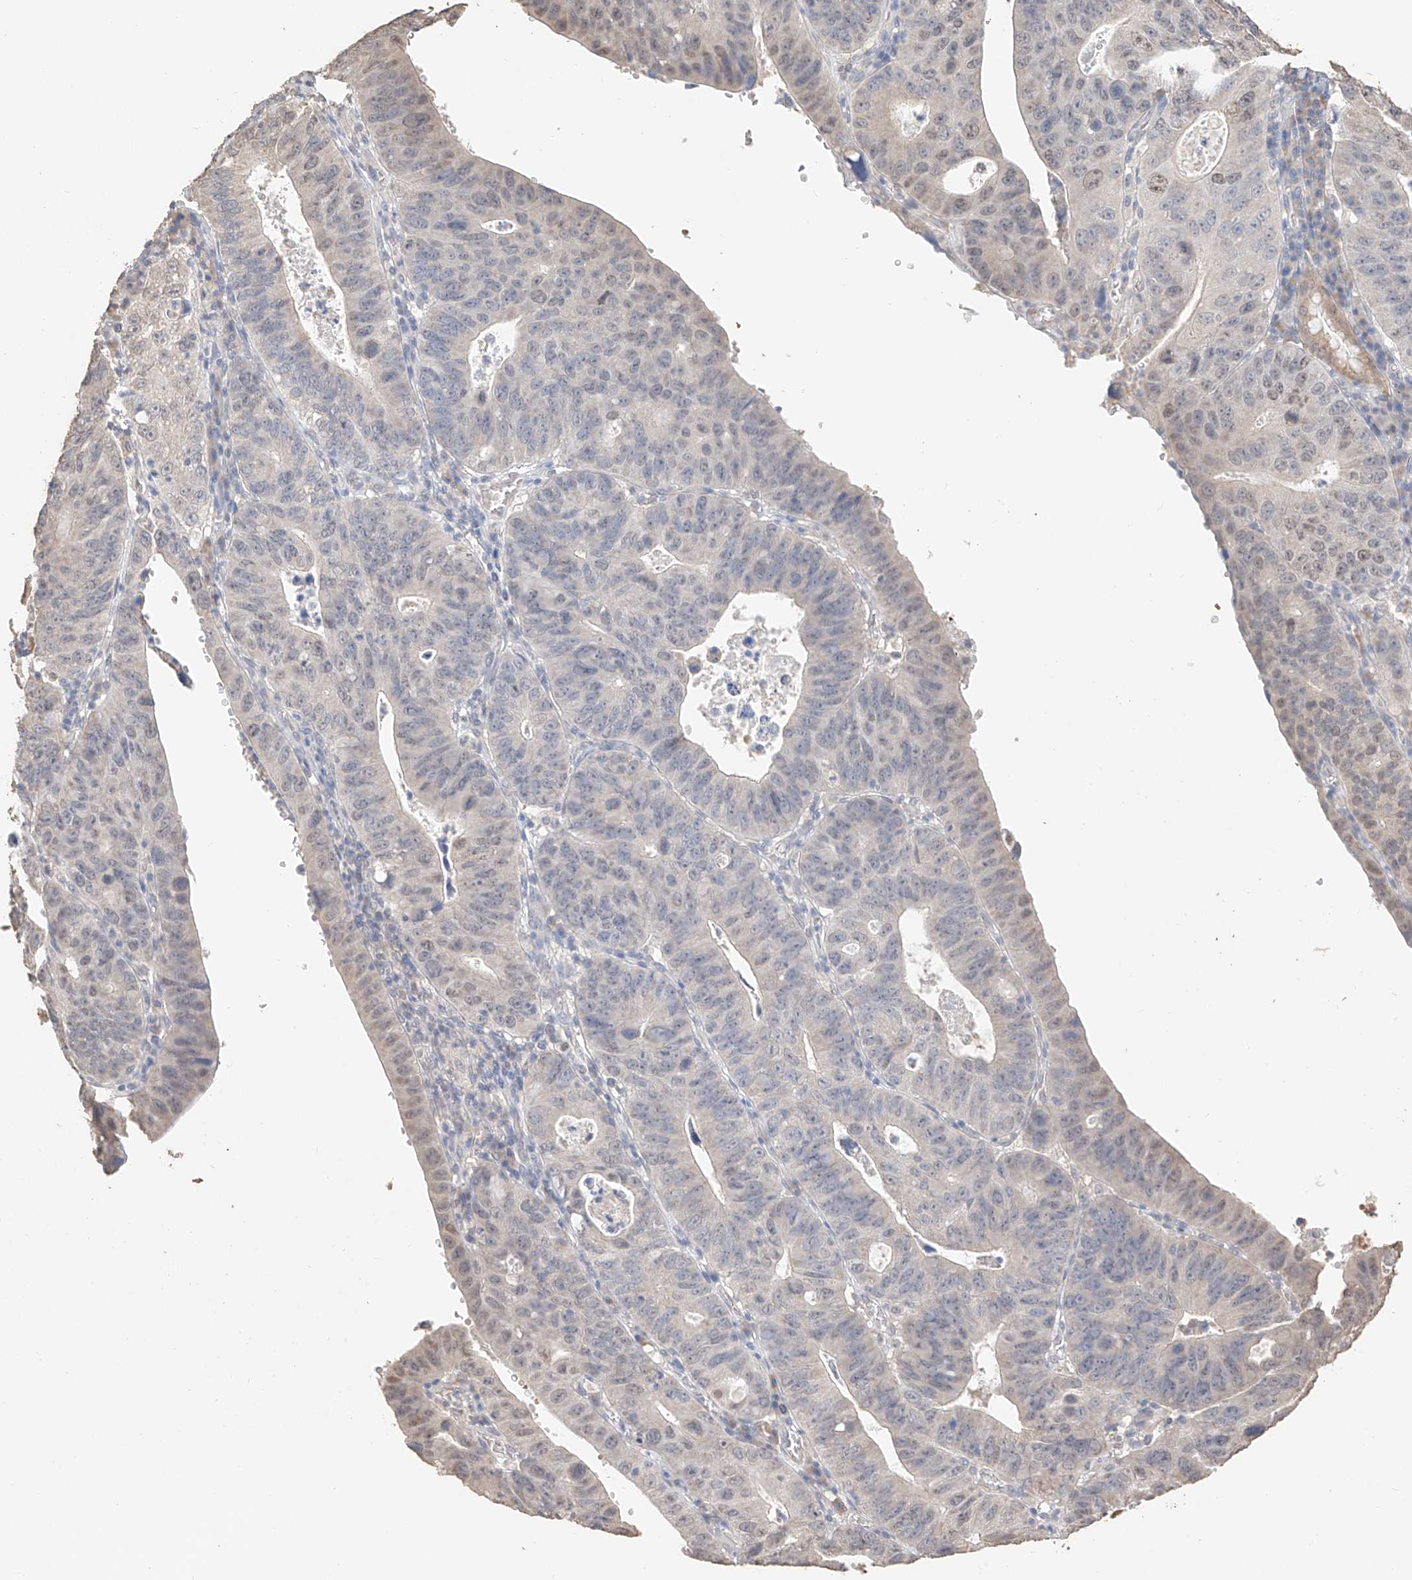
{"staining": {"intensity": "weak", "quantity": "<25%", "location": "nuclear"}, "tissue": "stomach cancer", "cell_type": "Tumor cells", "image_type": "cancer", "snomed": [{"axis": "morphology", "description": "Adenocarcinoma, NOS"}, {"axis": "topography", "description": "Stomach"}], "caption": "Tumor cells show no significant expression in stomach cancer (adenocarcinoma). (DAB IHC, high magnification).", "gene": "IL22RA2", "patient": {"sex": "male", "age": 59}}